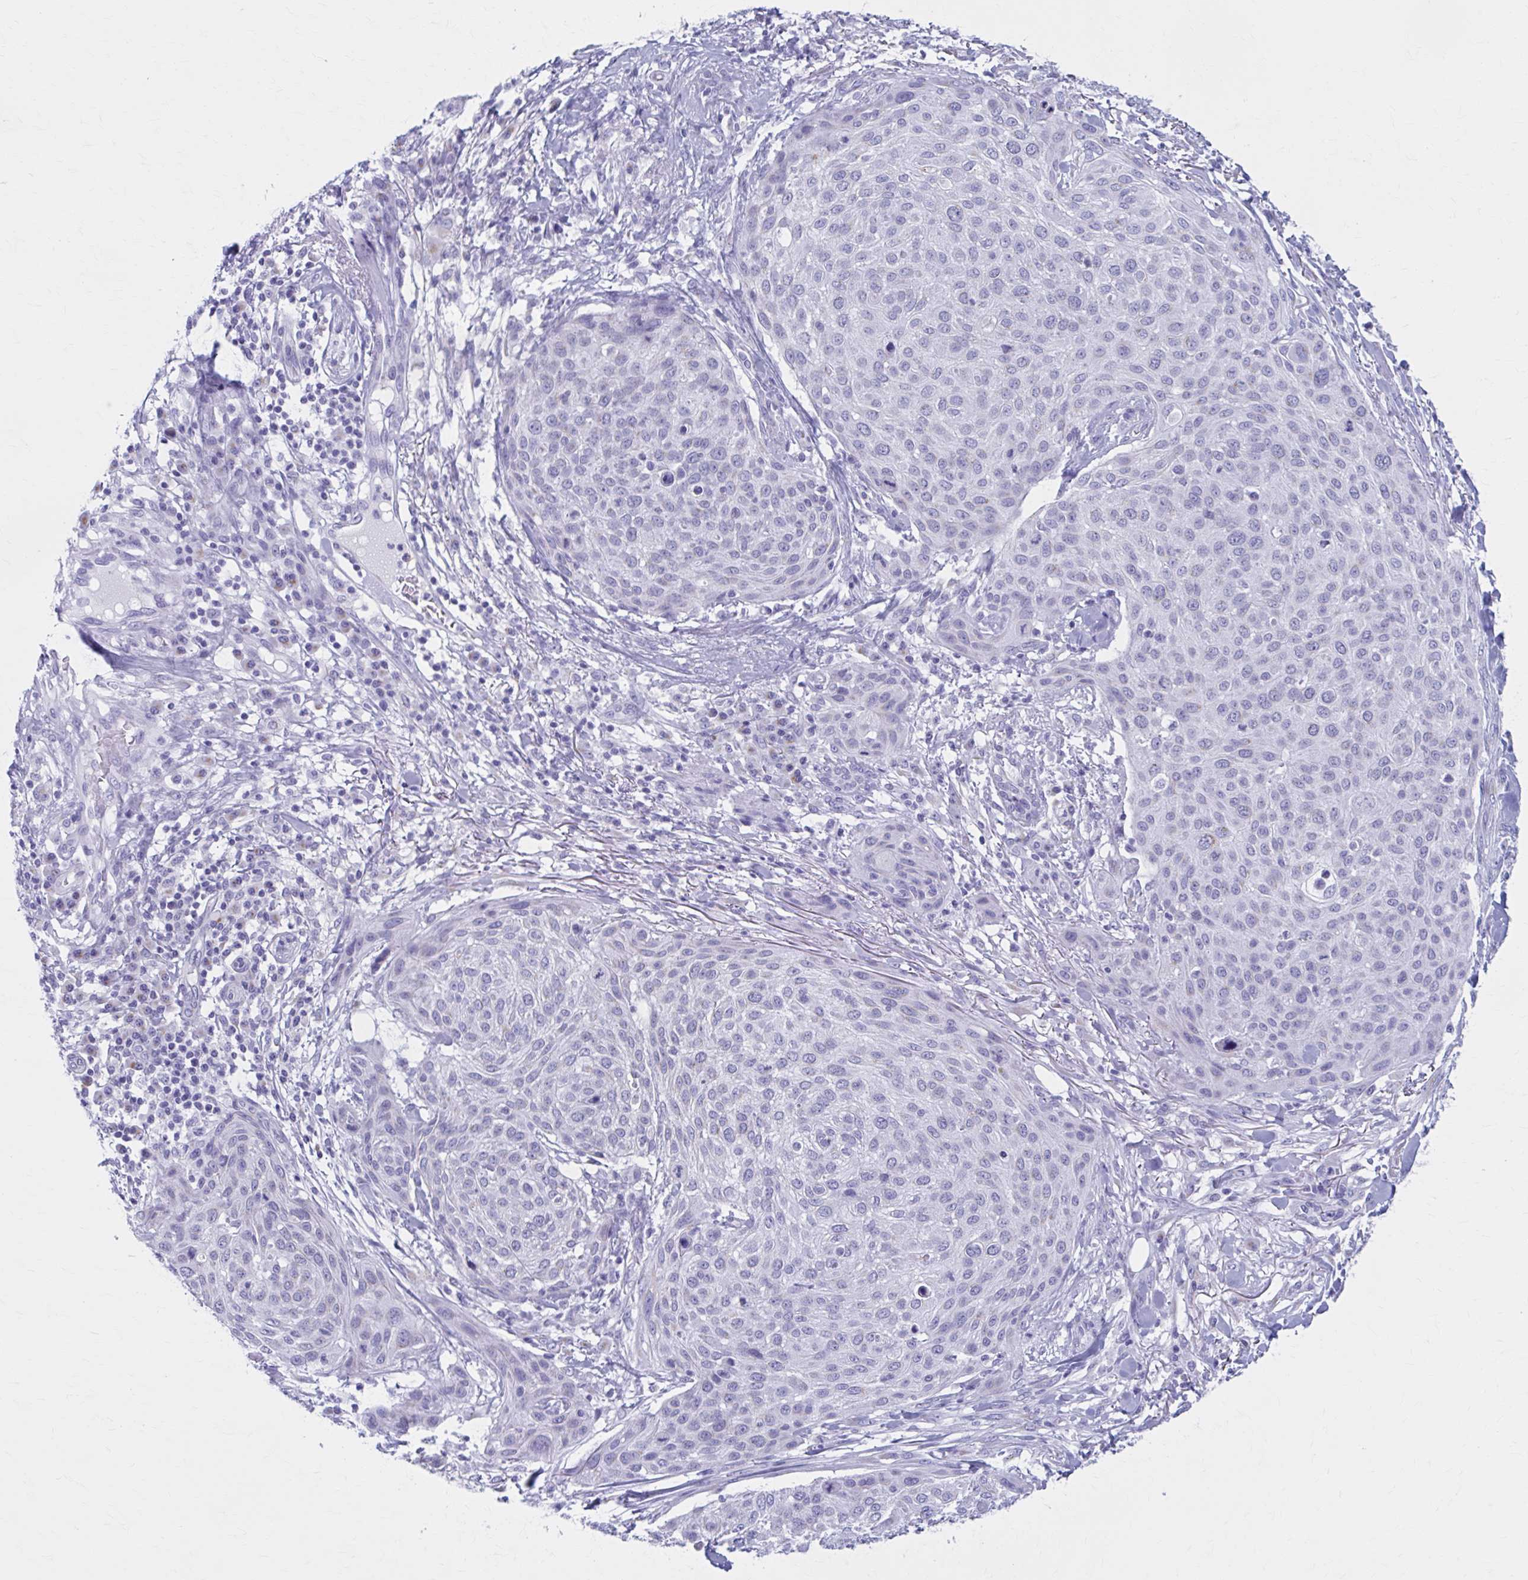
{"staining": {"intensity": "negative", "quantity": "none", "location": "none"}, "tissue": "skin cancer", "cell_type": "Tumor cells", "image_type": "cancer", "snomed": [{"axis": "morphology", "description": "Squamous cell carcinoma, NOS"}, {"axis": "topography", "description": "Skin"}], "caption": "Squamous cell carcinoma (skin) was stained to show a protein in brown. There is no significant expression in tumor cells.", "gene": "KCNE2", "patient": {"sex": "female", "age": 87}}